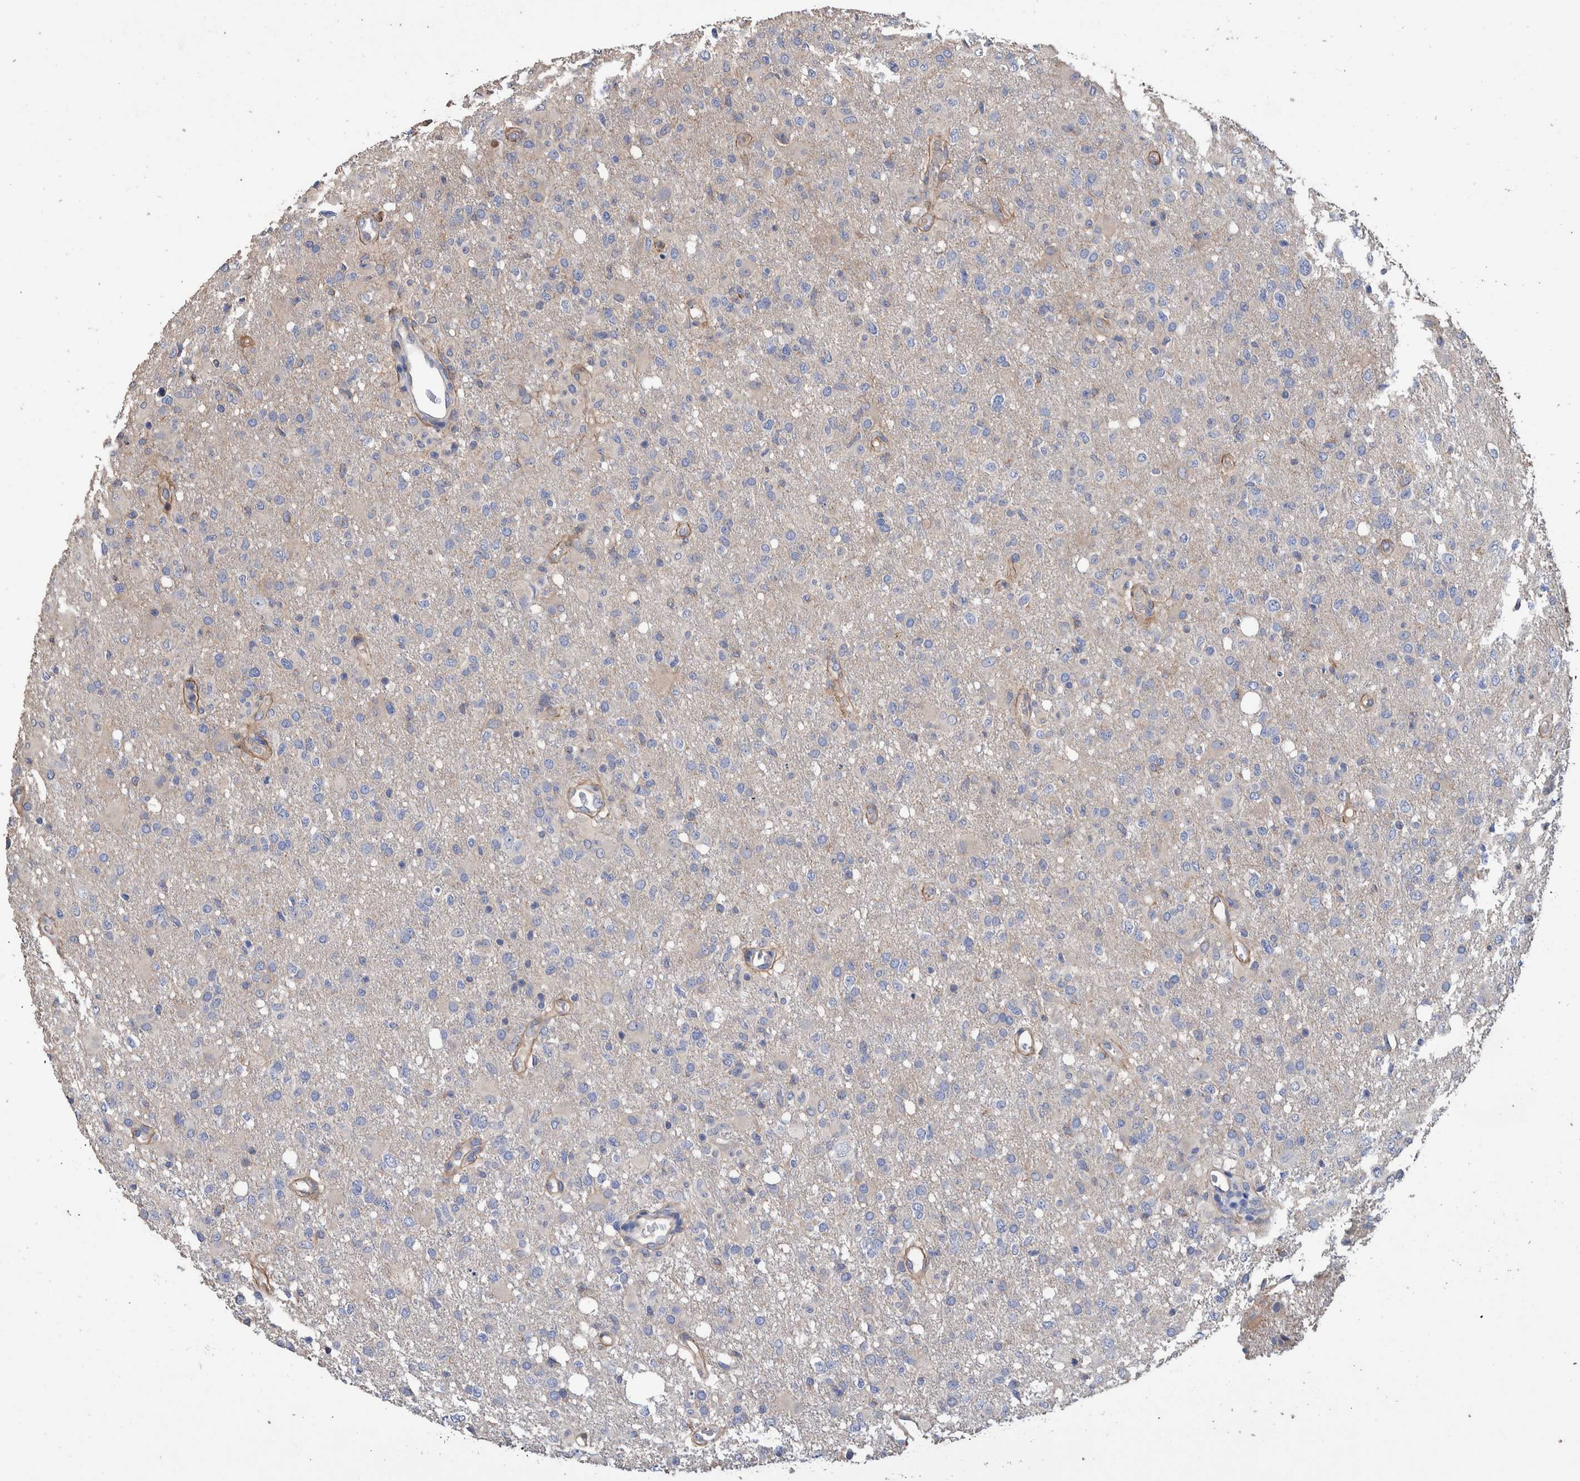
{"staining": {"intensity": "negative", "quantity": "none", "location": "none"}, "tissue": "glioma", "cell_type": "Tumor cells", "image_type": "cancer", "snomed": [{"axis": "morphology", "description": "Glioma, malignant, High grade"}, {"axis": "topography", "description": "Brain"}], "caption": "An immunohistochemistry histopathology image of malignant glioma (high-grade) is shown. There is no staining in tumor cells of malignant glioma (high-grade). Brightfield microscopy of IHC stained with DAB (brown) and hematoxylin (blue), captured at high magnification.", "gene": "SLC45A4", "patient": {"sex": "female", "age": 57}}